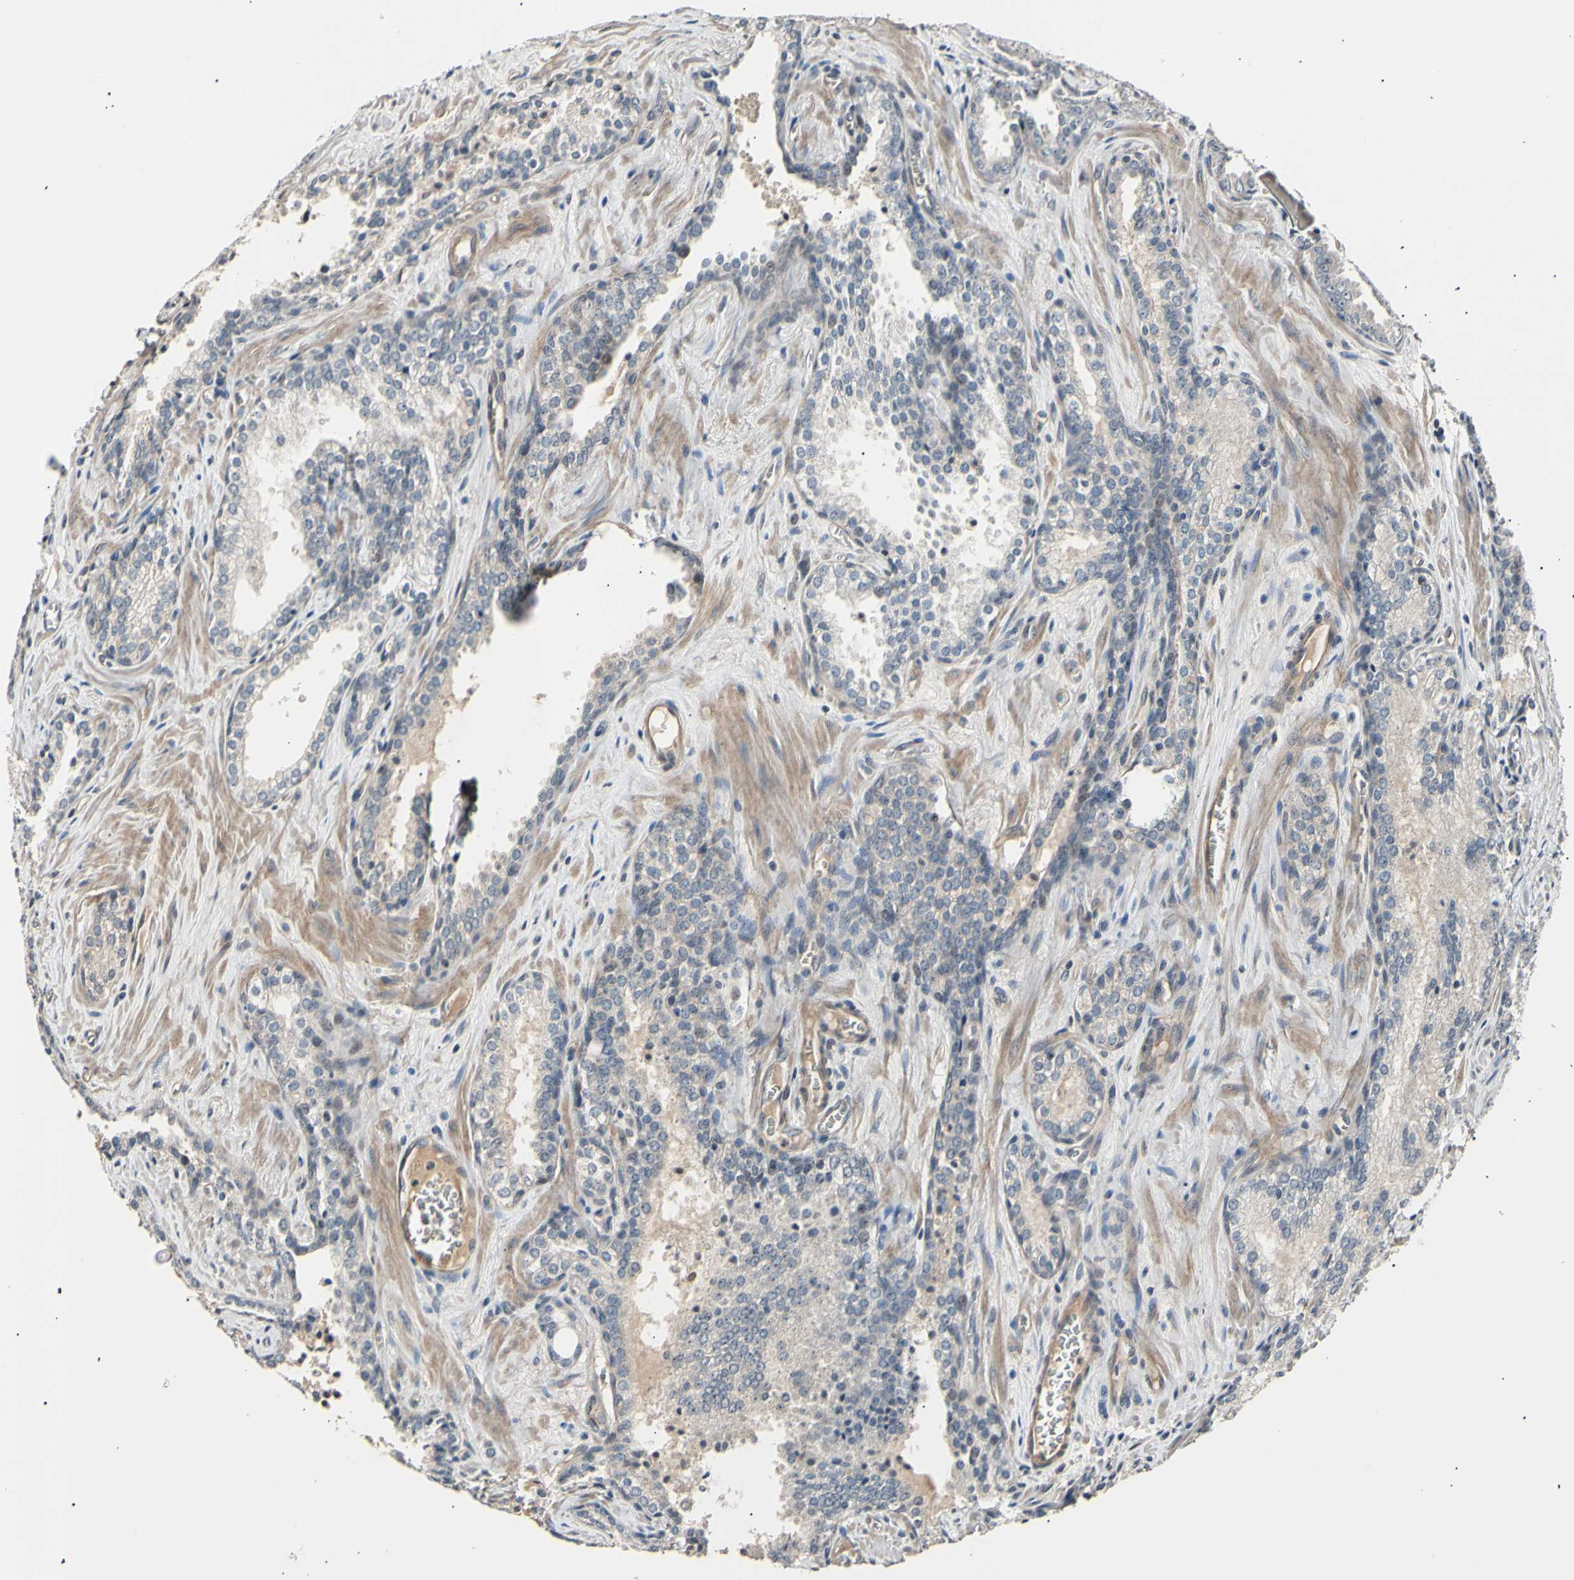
{"staining": {"intensity": "negative", "quantity": "none", "location": "none"}, "tissue": "prostate cancer", "cell_type": "Tumor cells", "image_type": "cancer", "snomed": [{"axis": "morphology", "description": "Adenocarcinoma, Low grade"}, {"axis": "topography", "description": "Prostate"}], "caption": "Immunohistochemistry photomicrograph of prostate adenocarcinoma (low-grade) stained for a protein (brown), which exhibits no positivity in tumor cells. Brightfield microscopy of immunohistochemistry (IHC) stained with DAB (3,3'-diaminobenzidine) (brown) and hematoxylin (blue), captured at high magnification.", "gene": "AK1", "patient": {"sex": "male", "age": 60}}